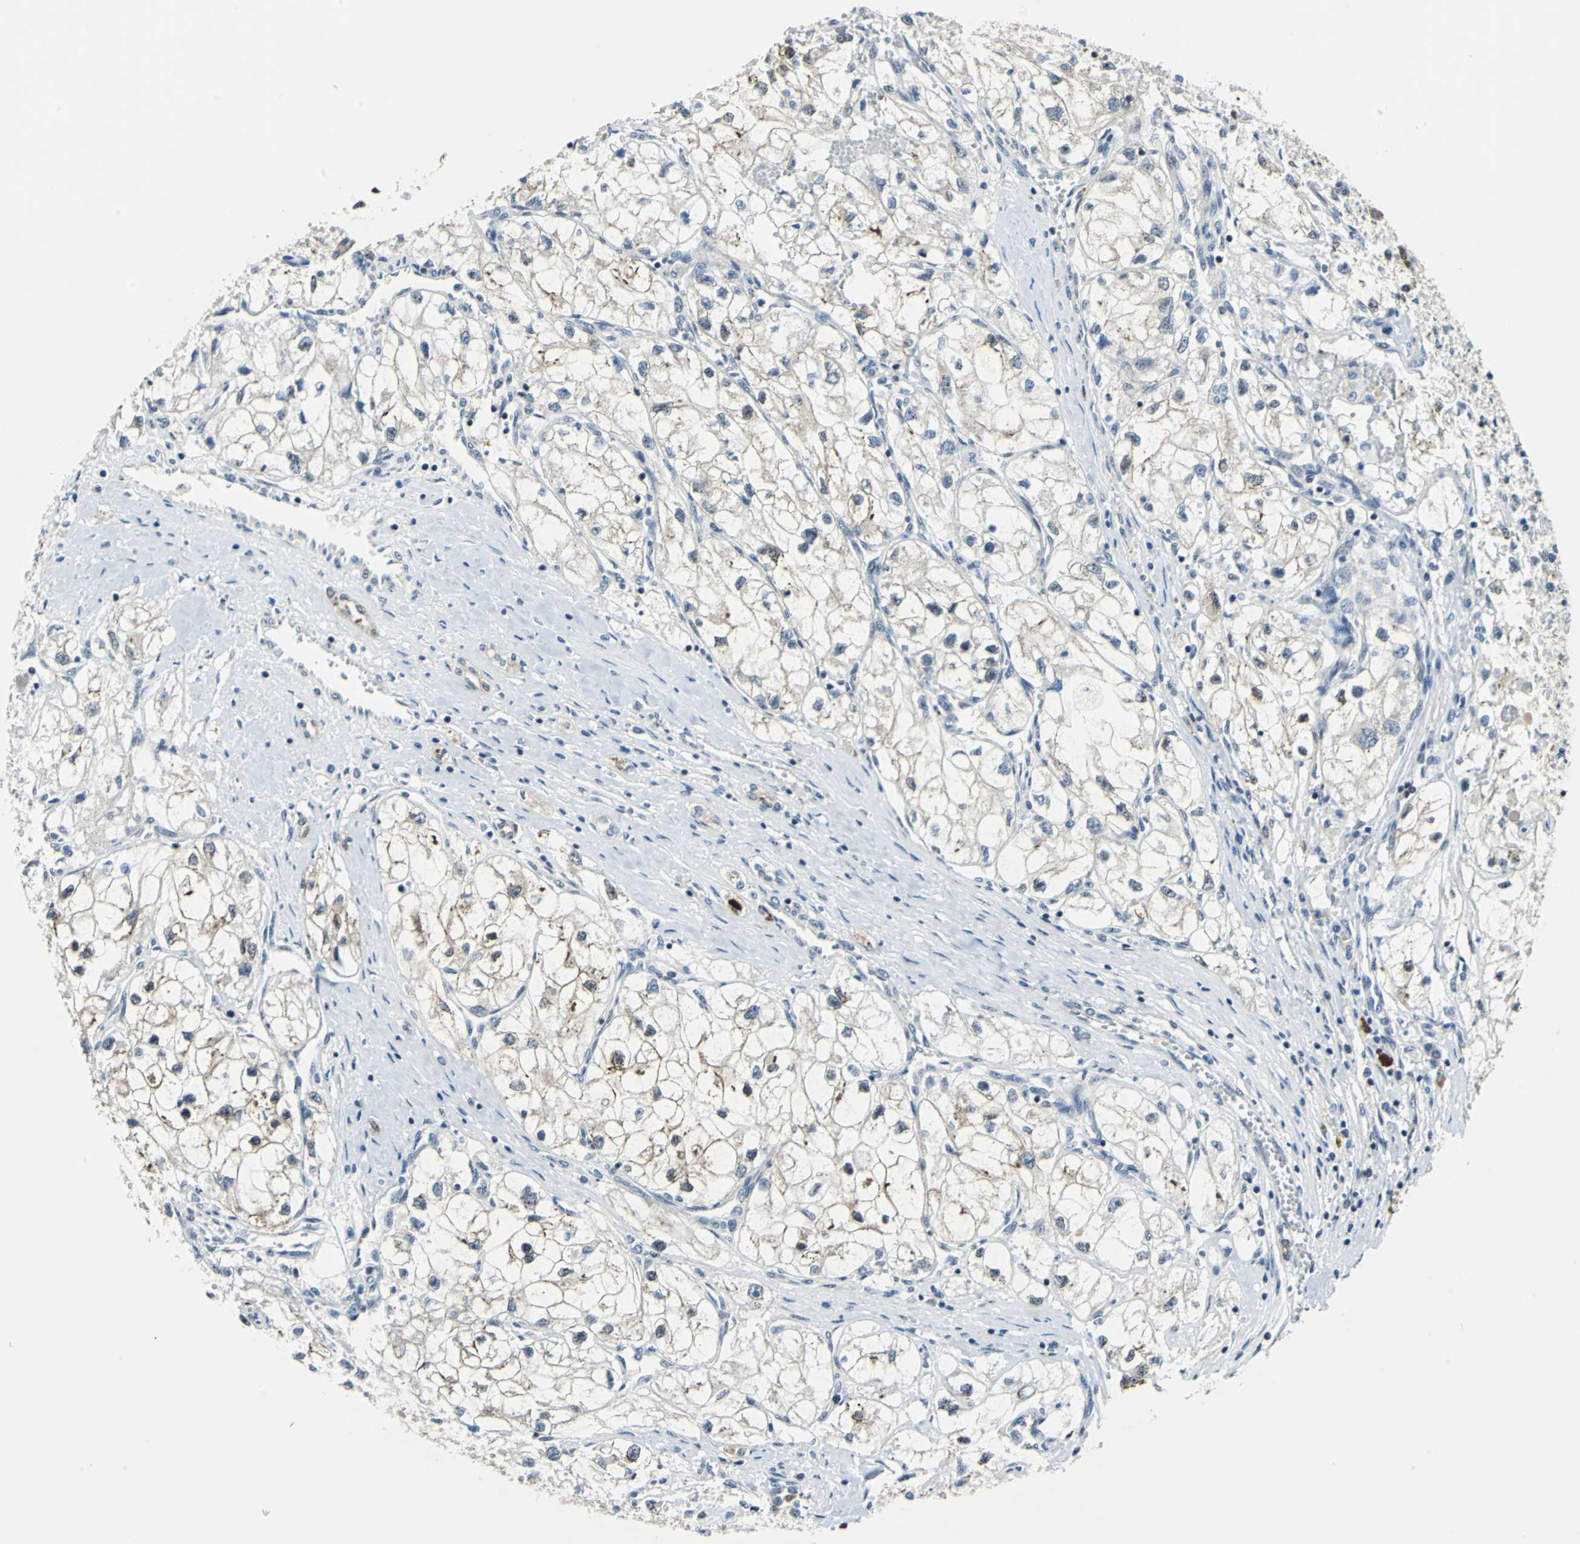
{"staining": {"intensity": "weak", "quantity": "<25%", "location": "cytoplasmic/membranous,nuclear"}, "tissue": "renal cancer", "cell_type": "Tumor cells", "image_type": "cancer", "snomed": [{"axis": "morphology", "description": "Adenocarcinoma, NOS"}, {"axis": "topography", "description": "Kidney"}], "caption": "This is a image of immunohistochemistry (IHC) staining of renal cancer (adenocarcinoma), which shows no positivity in tumor cells.", "gene": "HCFC2", "patient": {"sex": "female", "age": 70}}